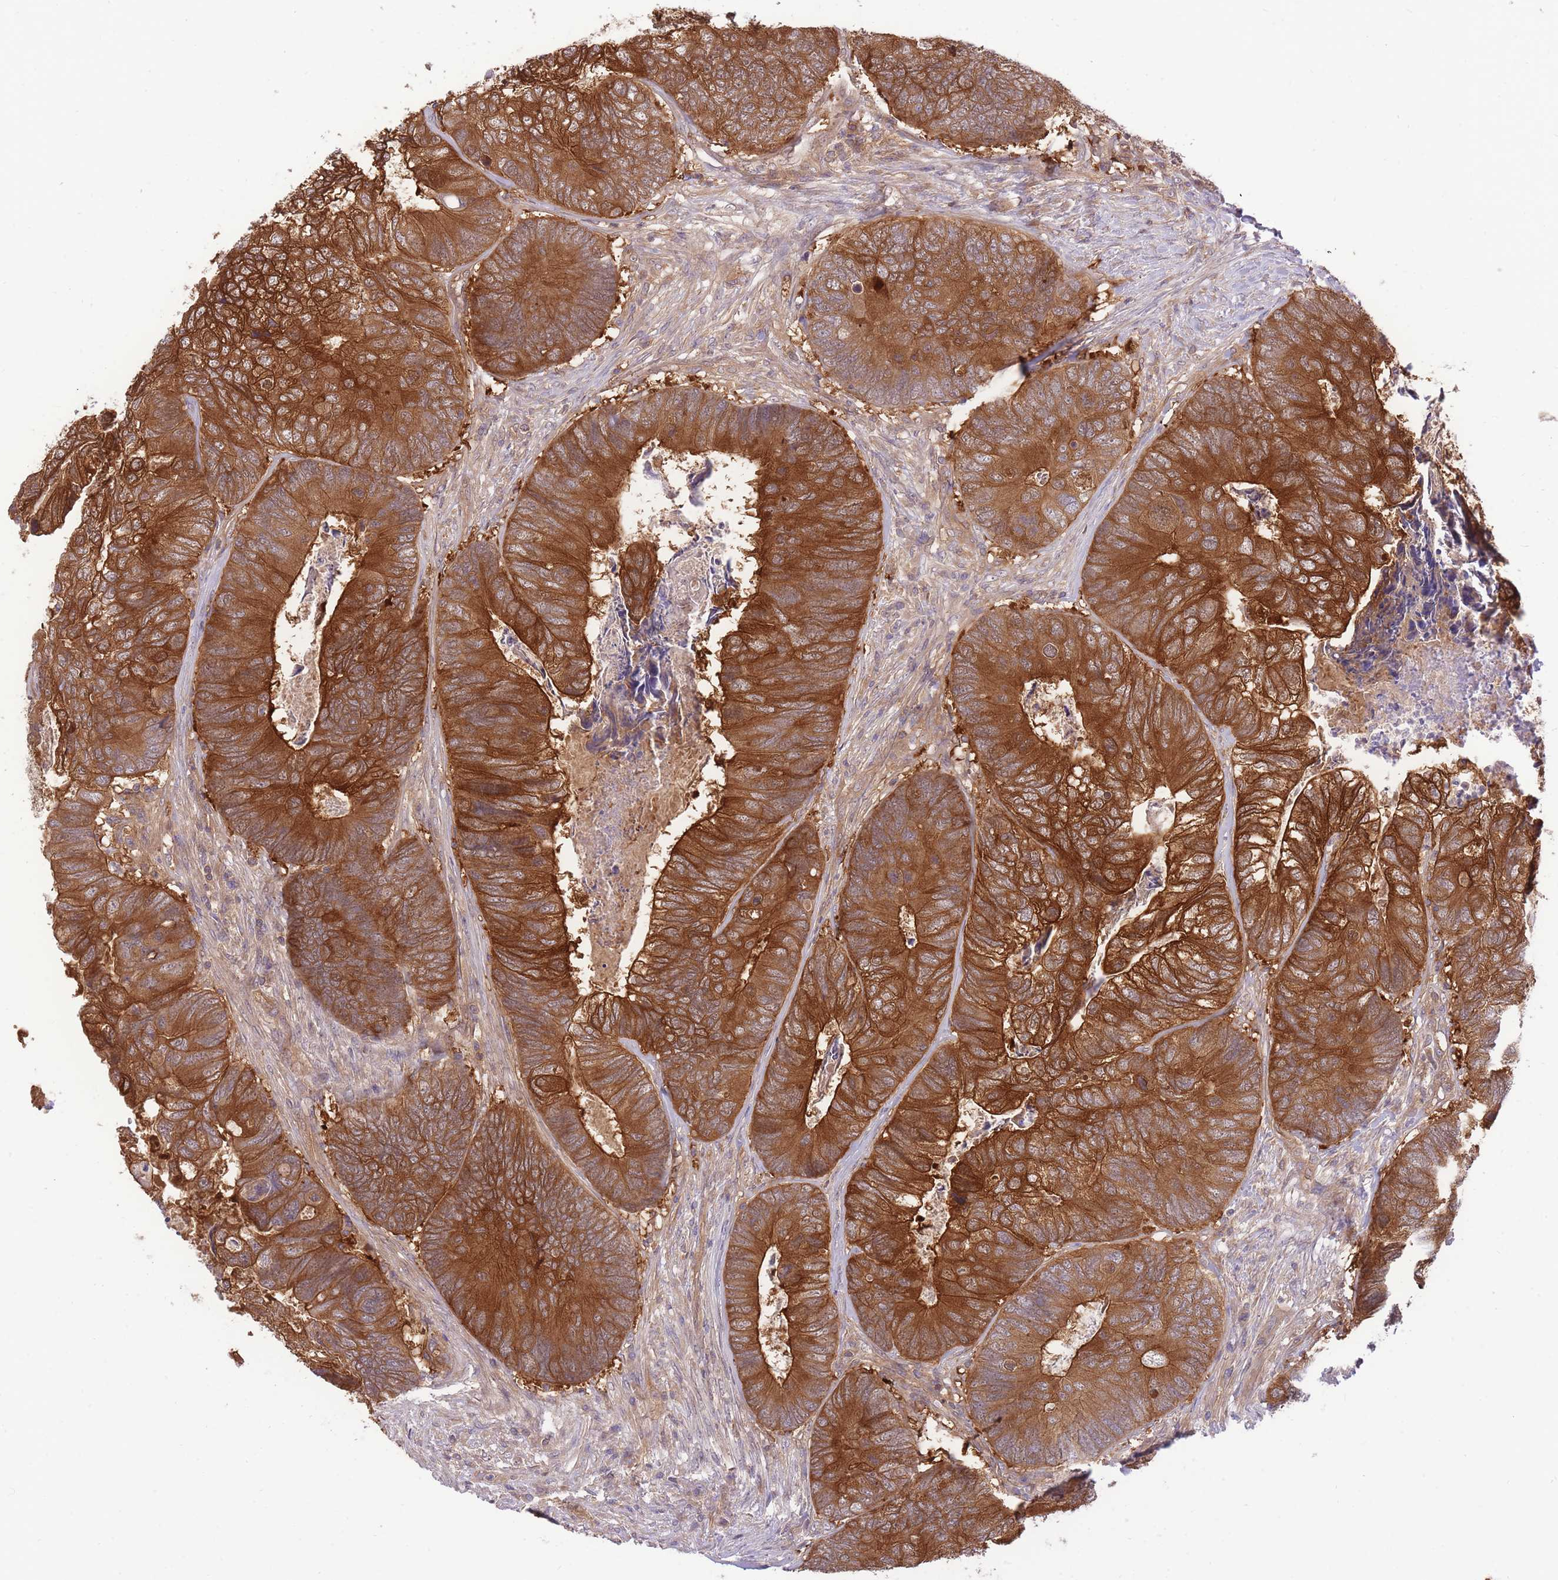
{"staining": {"intensity": "strong", "quantity": ">75%", "location": "cytoplasmic/membranous"}, "tissue": "colorectal cancer", "cell_type": "Tumor cells", "image_type": "cancer", "snomed": [{"axis": "morphology", "description": "Adenocarcinoma, NOS"}, {"axis": "topography", "description": "Colon"}], "caption": "This photomicrograph displays colorectal cancer stained with immunohistochemistry (IHC) to label a protein in brown. The cytoplasmic/membranous of tumor cells show strong positivity for the protein. Nuclei are counter-stained blue.", "gene": "PREP", "patient": {"sex": "female", "age": 67}}